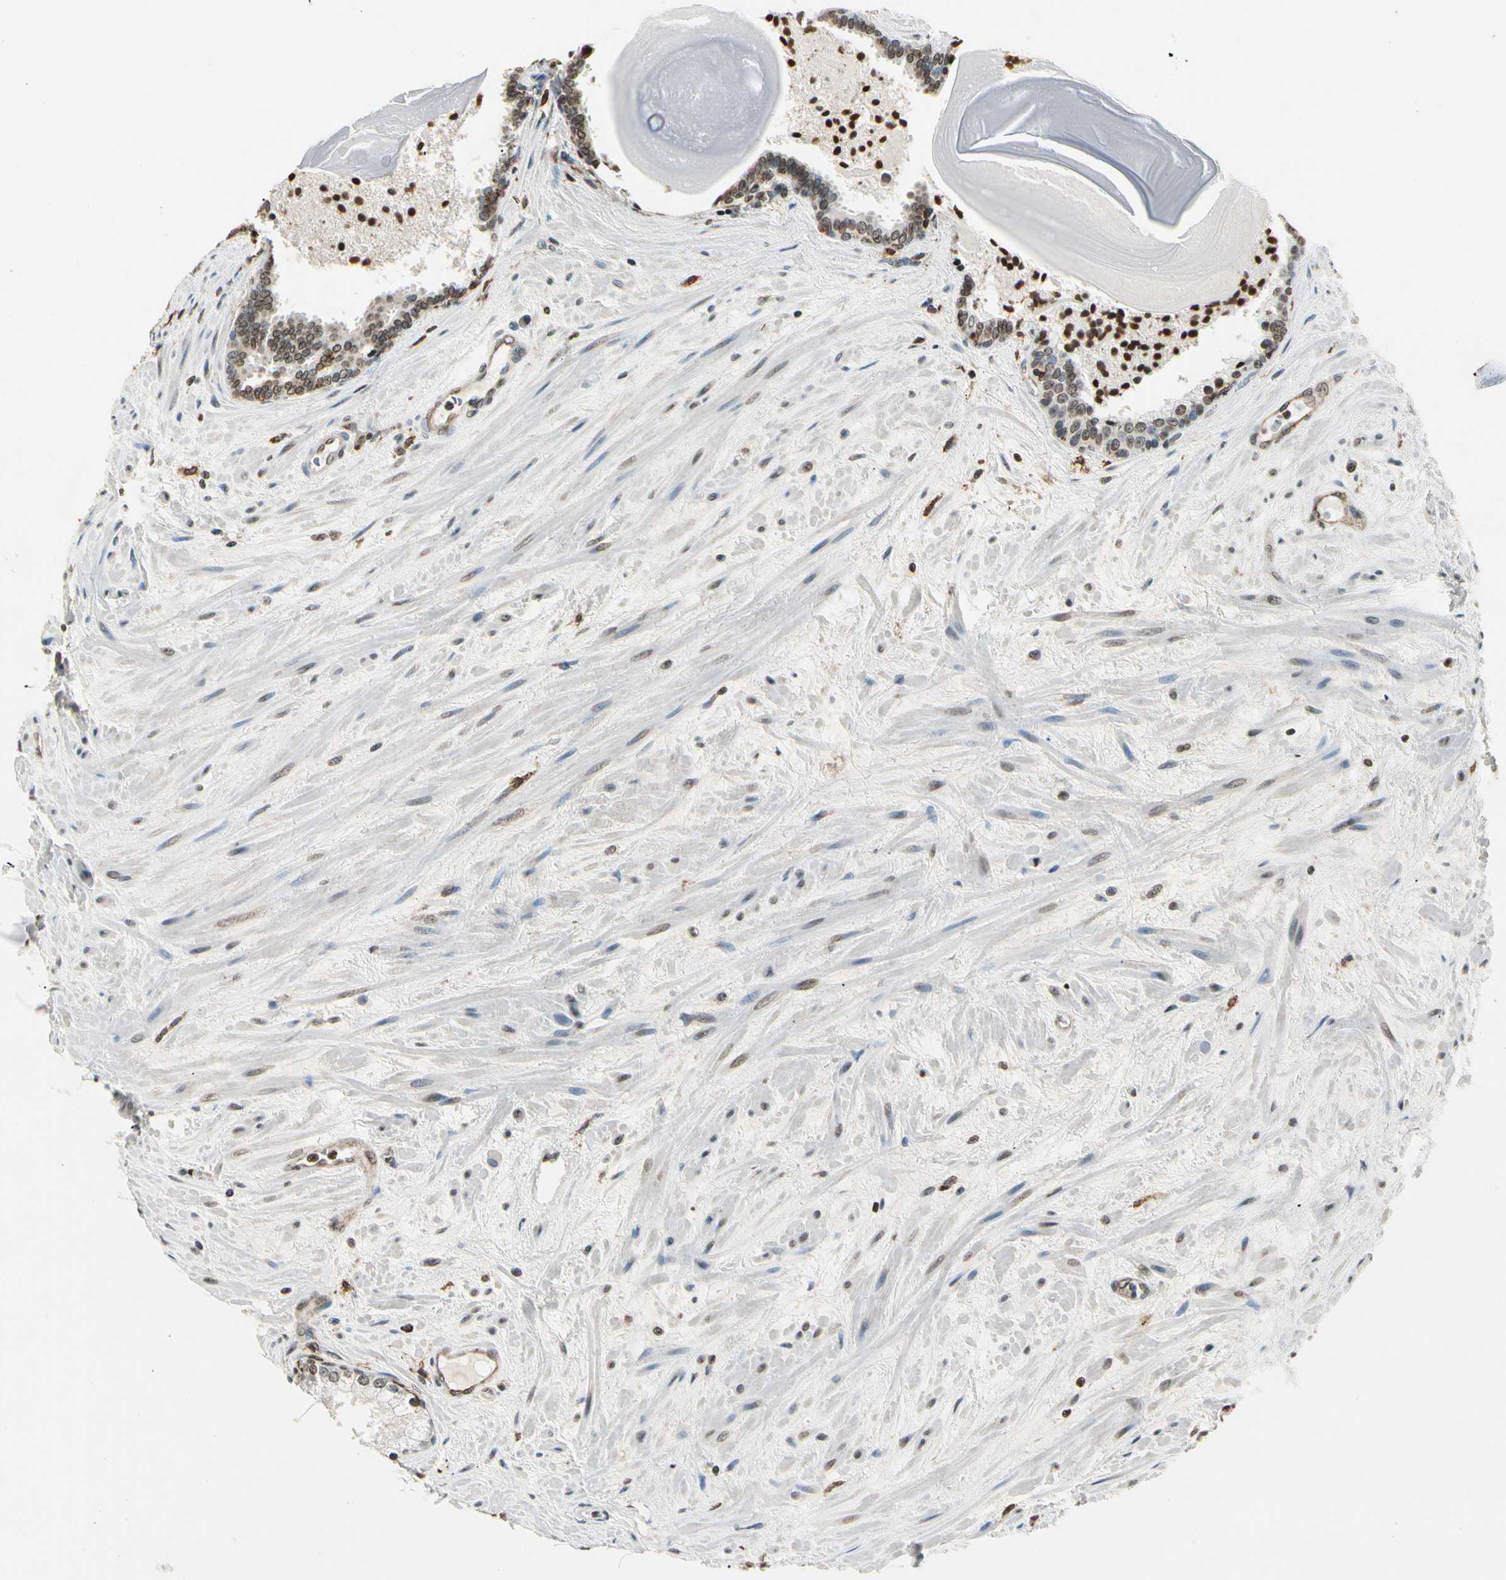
{"staining": {"intensity": "moderate", "quantity": ">75%", "location": "nuclear"}, "tissue": "prostate", "cell_type": "Glandular cells", "image_type": "normal", "snomed": [{"axis": "morphology", "description": "Normal tissue, NOS"}, {"axis": "topography", "description": "Prostate"}], "caption": "Prostate stained for a protein (brown) shows moderate nuclear positive positivity in about >75% of glandular cells.", "gene": "FER", "patient": {"sex": "male", "age": 65}}